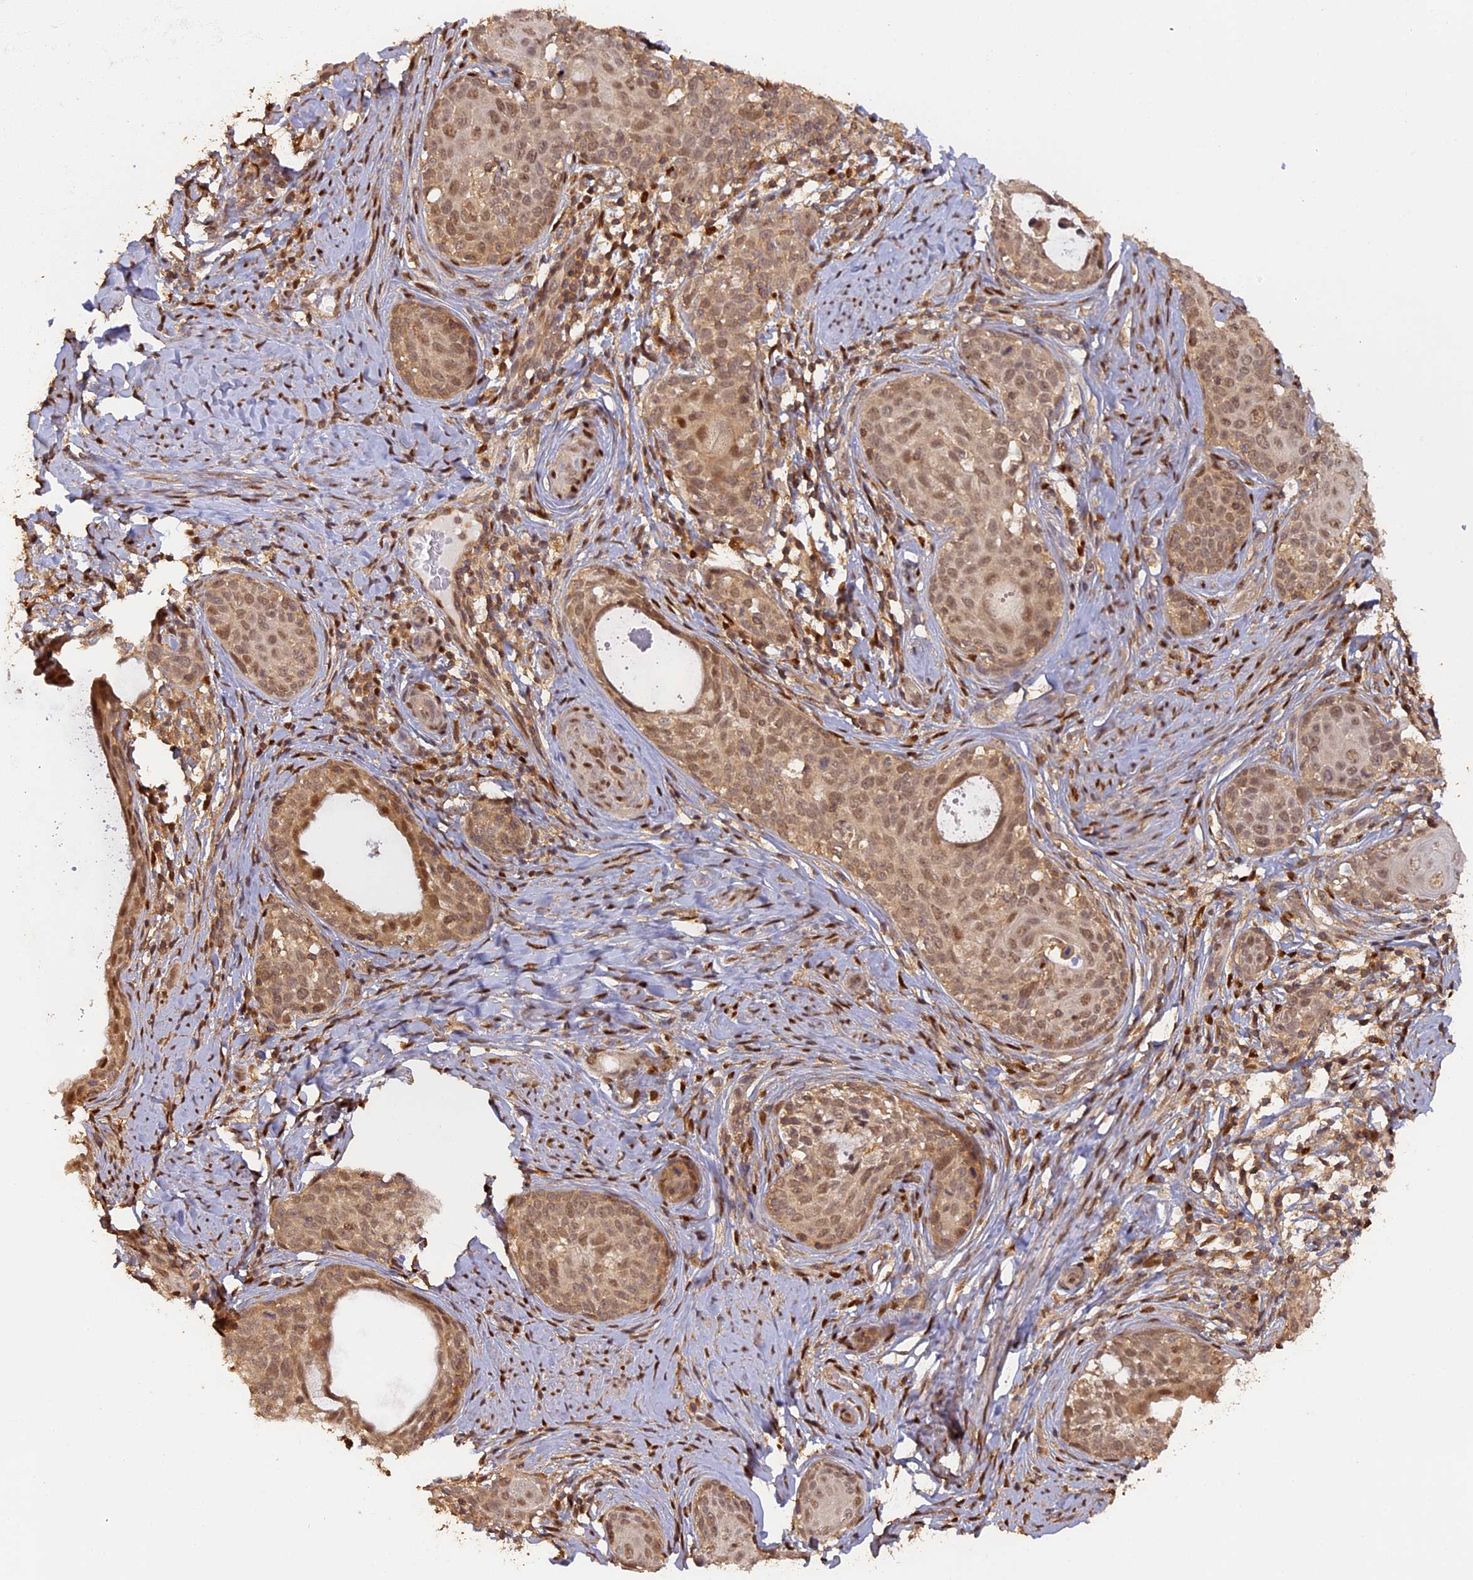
{"staining": {"intensity": "moderate", "quantity": ">75%", "location": "cytoplasmic/membranous,nuclear"}, "tissue": "cervical cancer", "cell_type": "Tumor cells", "image_type": "cancer", "snomed": [{"axis": "morphology", "description": "Squamous cell carcinoma, NOS"}, {"axis": "morphology", "description": "Adenocarcinoma, NOS"}, {"axis": "topography", "description": "Cervix"}], "caption": "The immunohistochemical stain shows moderate cytoplasmic/membranous and nuclear staining in tumor cells of cervical cancer (squamous cell carcinoma) tissue.", "gene": "MYBL2", "patient": {"sex": "female", "age": 52}}